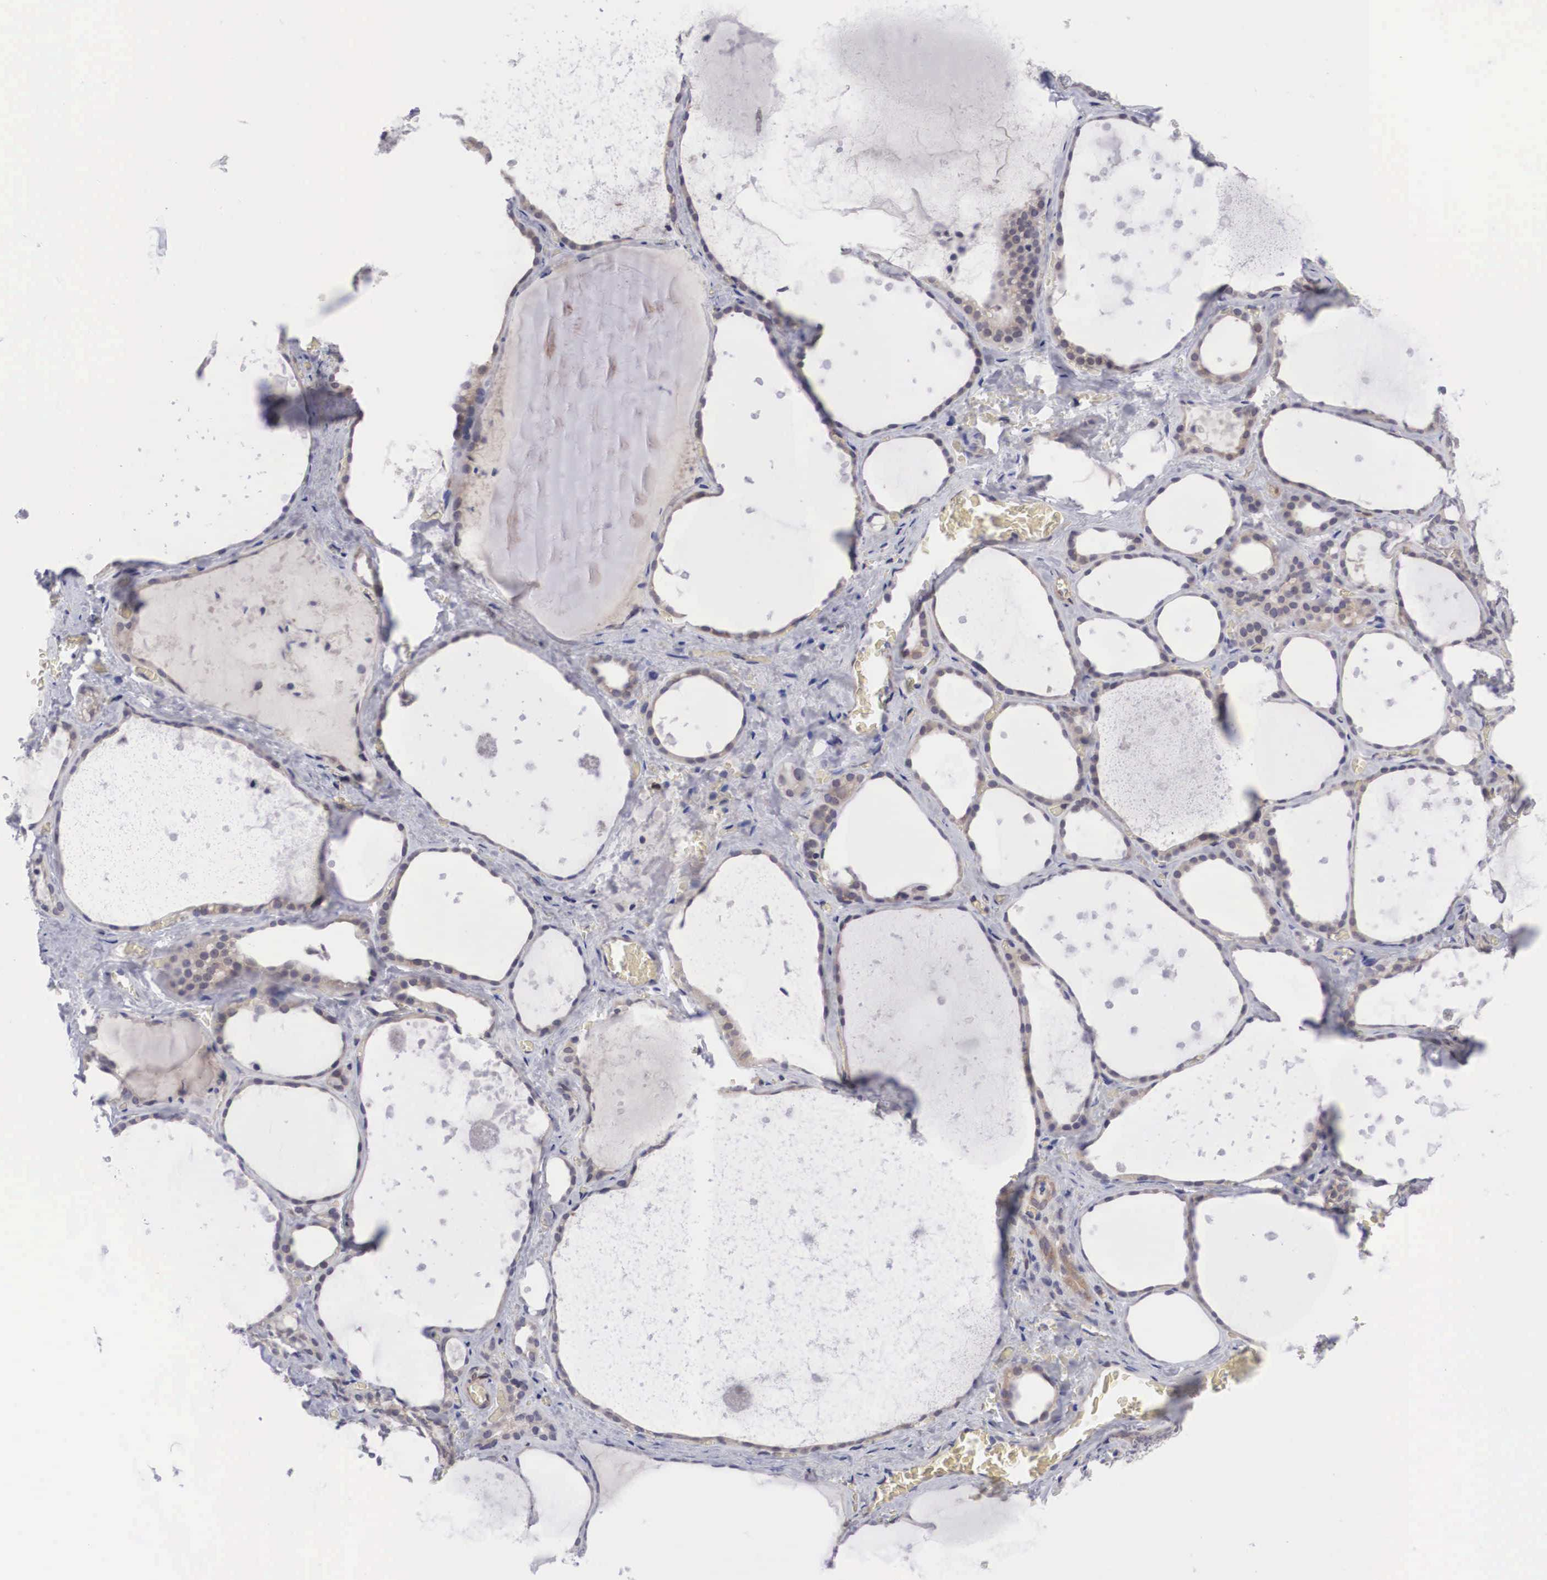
{"staining": {"intensity": "negative", "quantity": "none", "location": "none"}, "tissue": "thyroid gland", "cell_type": "Glandular cells", "image_type": "normal", "snomed": [{"axis": "morphology", "description": "Normal tissue, NOS"}, {"axis": "topography", "description": "Thyroid gland"}], "caption": "Glandular cells show no significant protein staining in unremarkable thyroid gland.", "gene": "MAST4", "patient": {"sex": "male", "age": 76}}